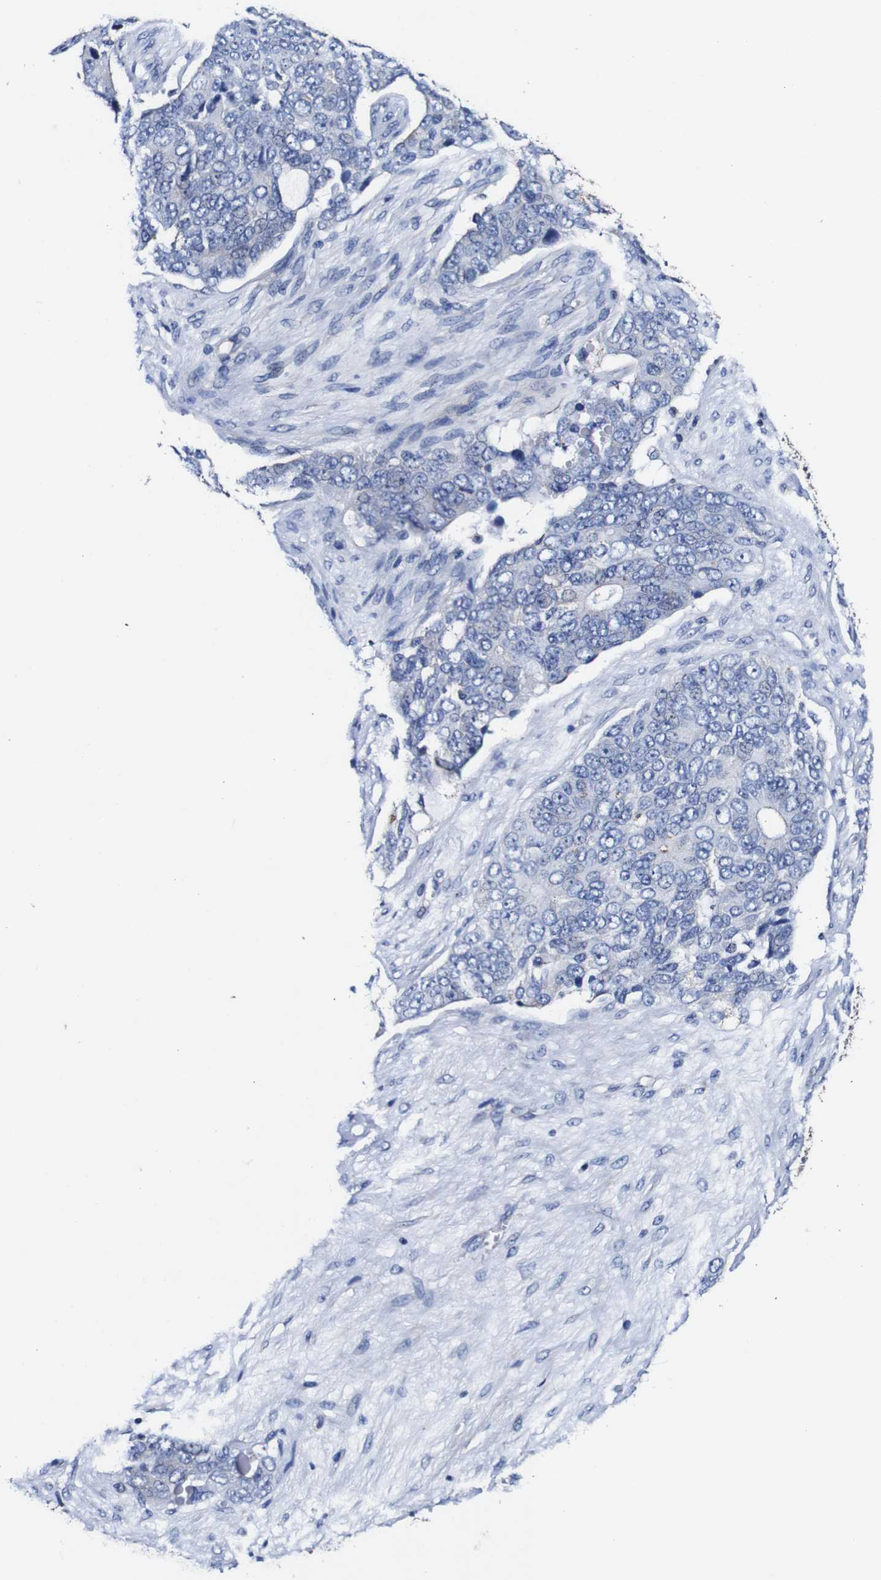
{"staining": {"intensity": "weak", "quantity": "<25%", "location": "cytoplasmic/membranous"}, "tissue": "ovarian cancer", "cell_type": "Tumor cells", "image_type": "cancer", "snomed": [{"axis": "morphology", "description": "Carcinoma, endometroid"}, {"axis": "topography", "description": "Ovary"}], "caption": "Tumor cells are negative for protein expression in human ovarian cancer (endometroid carcinoma).", "gene": "PDCD6IP", "patient": {"sex": "female", "age": 51}}